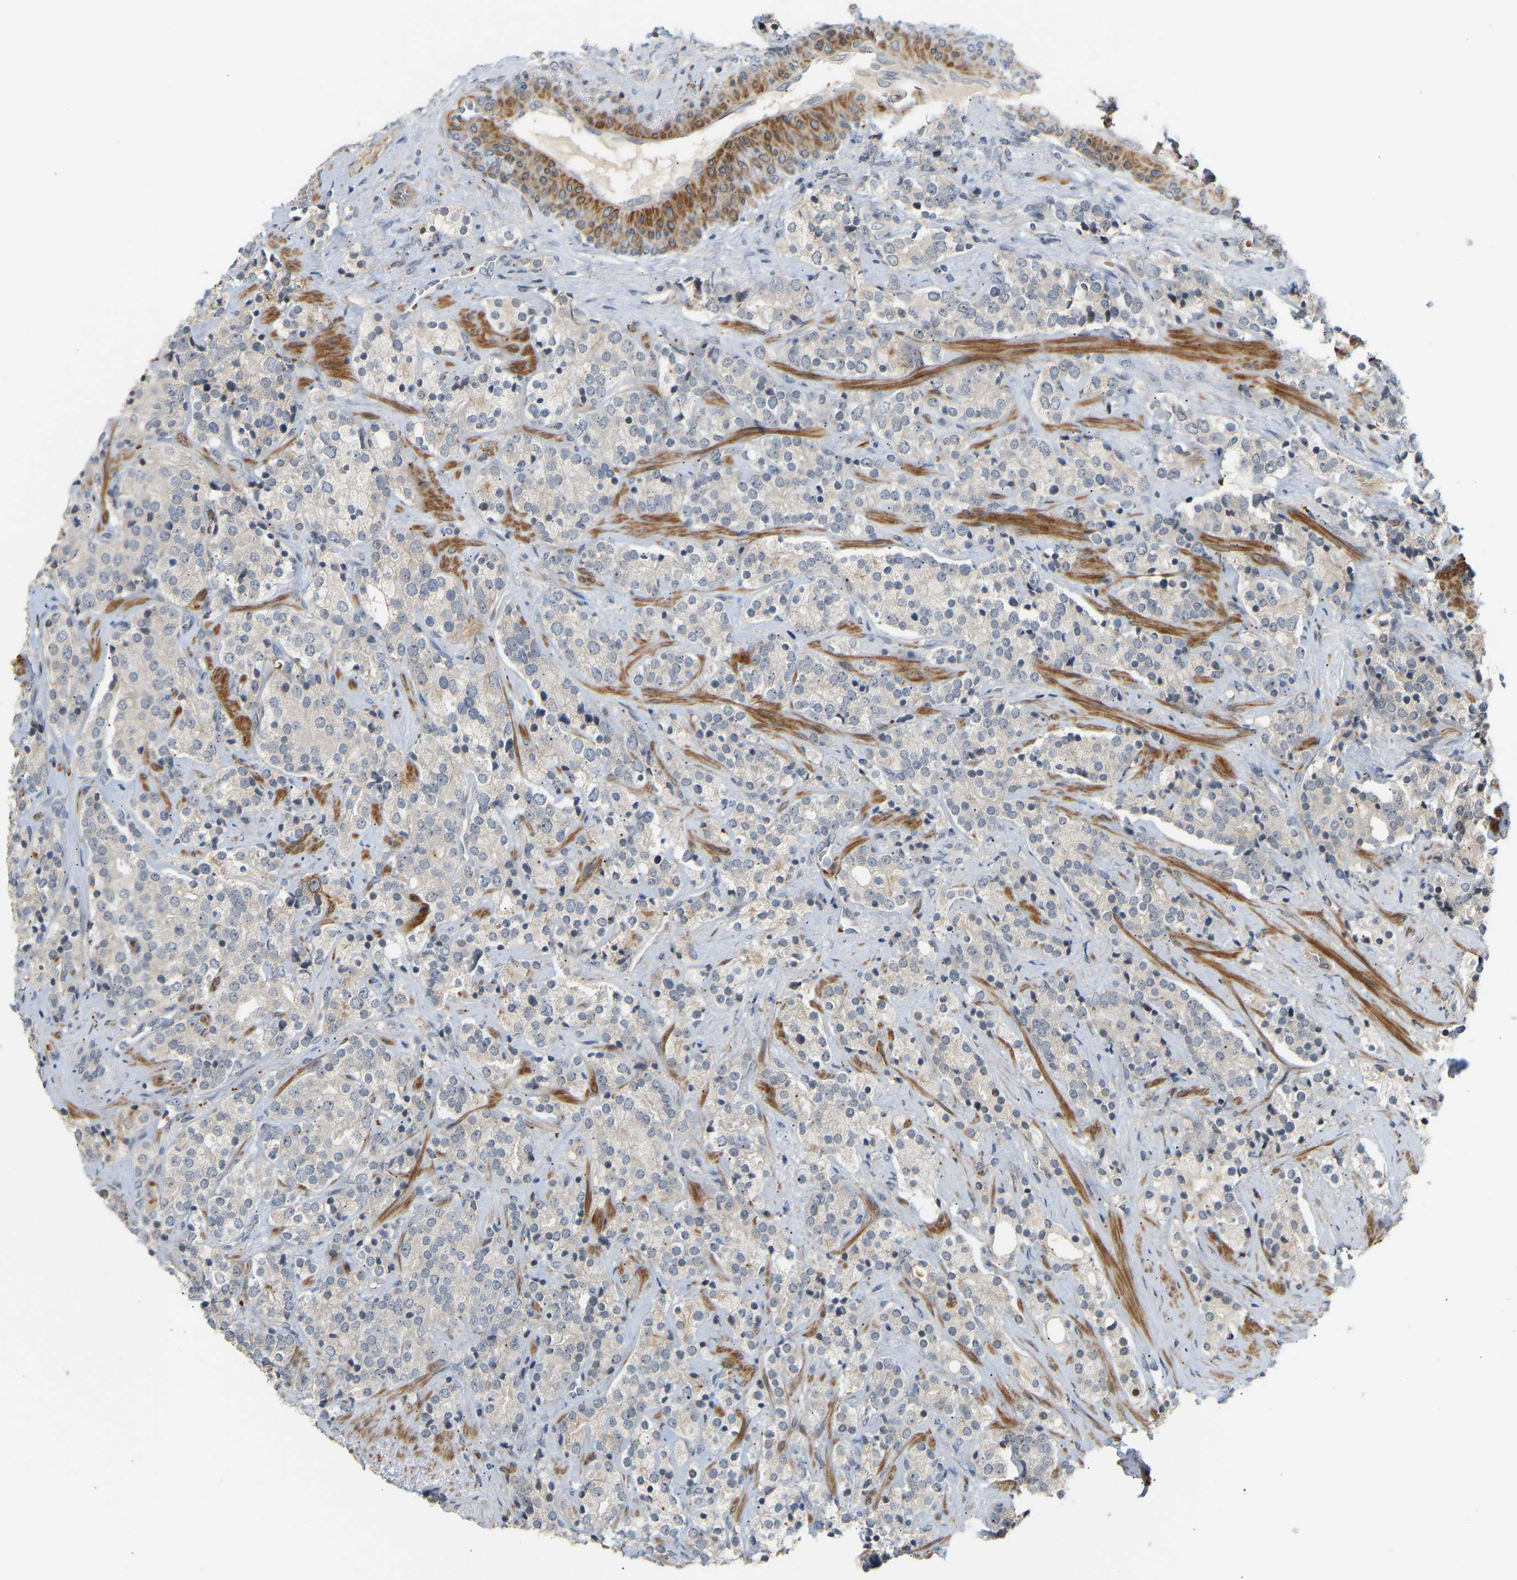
{"staining": {"intensity": "weak", "quantity": "<25%", "location": "cytoplasmic/membranous"}, "tissue": "prostate cancer", "cell_type": "Tumor cells", "image_type": "cancer", "snomed": [{"axis": "morphology", "description": "Adenocarcinoma, High grade"}, {"axis": "topography", "description": "Prostate"}], "caption": "Tumor cells show no significant protein staining in prostate cancer (high-grade adenocarcinoma). (Stains: DAB (3,3'-diaminobenzidine) immunohistochemistry with hematoxylin counter stain, Microscopy: brightfield microscopy at high magnification).", "gene": "POGLUT2", "patient": {"sex": "male", "age": 71}}